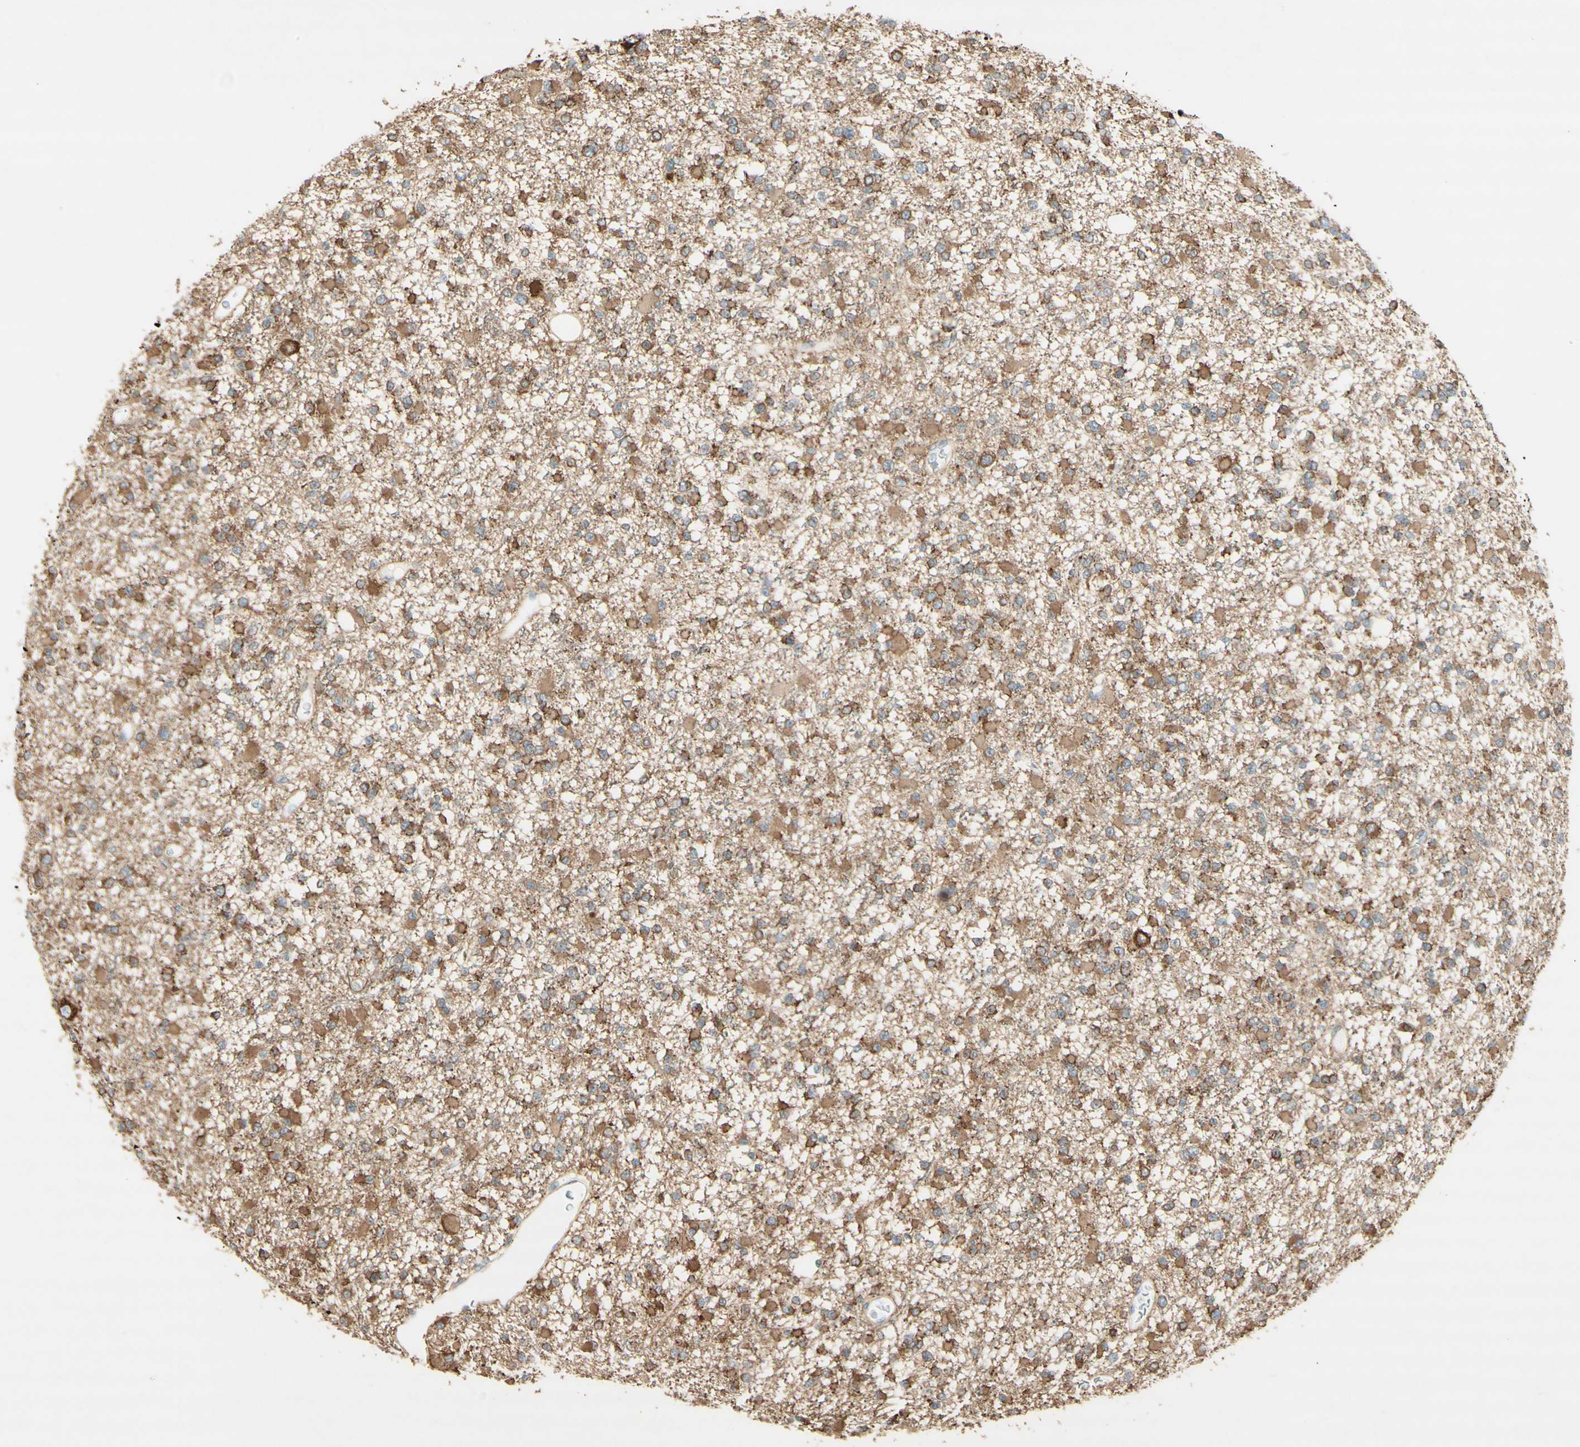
{"staining": {"intensity": "moderate", "quantity": ">75%", "location": "cytoplasmic/membranous"}, "tissue": "glioma", "cell_type": "Tumor cells", "image_type": "cancer", "snomed": [{"axis": "morphology", "description": "Glioma, malignant, Low grade"}, {"axis": "topography", "description": "Brain"}], "caption": "This is an image of immunohistochemistry staining of glioma, which shows moderate positivity in the cytoplasmic/membranous of tumor cells.", "gene": "MAP1B", "patient": {"sex": "female", "age": 22}}